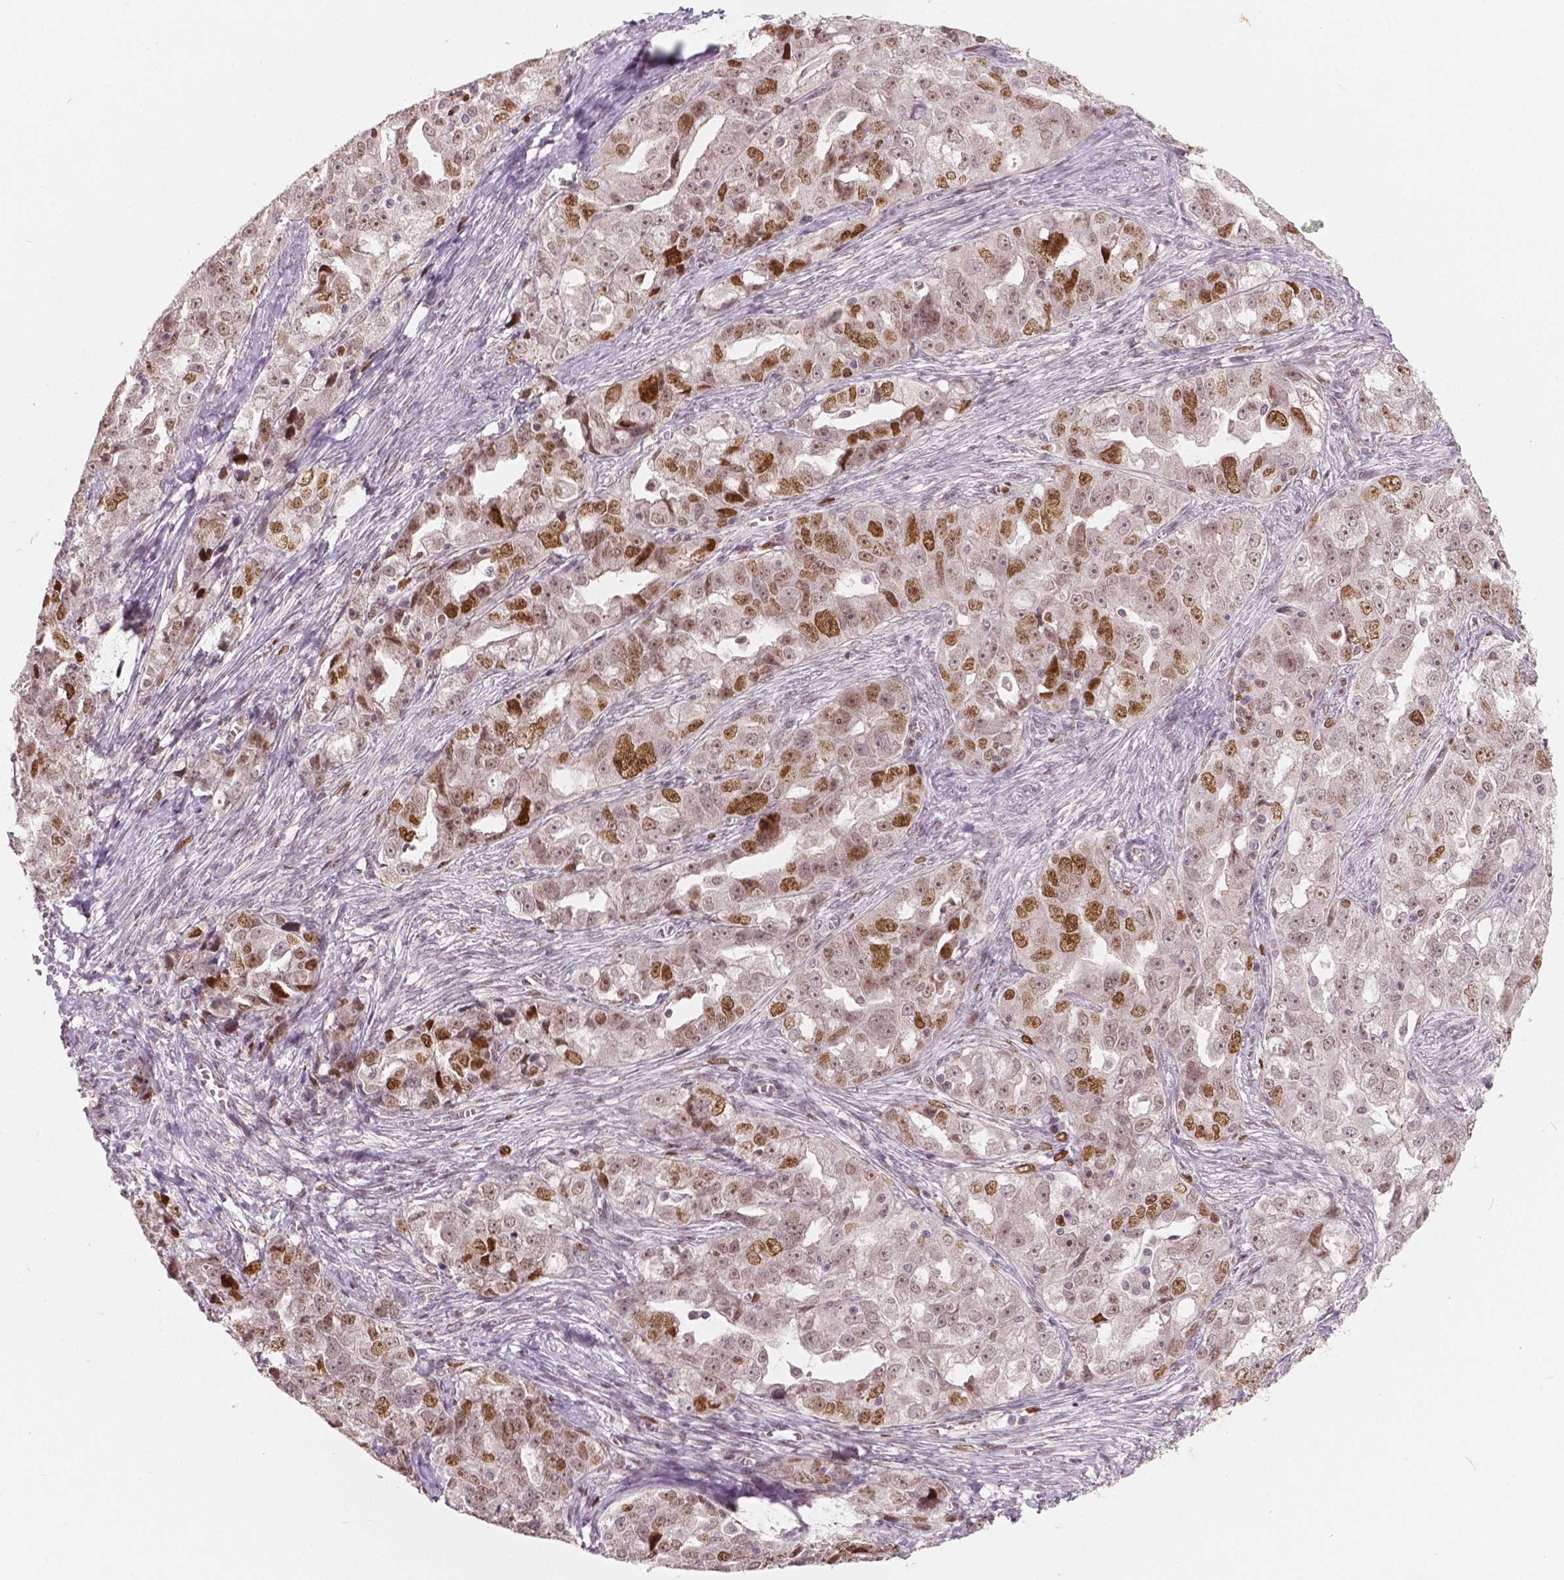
{"staining": {"intensity": "strong", "quantity": ">75%", "location": "nuclear"}, "tissue": "ovarian cancer", "cell_type": "Tumor cells", "image_type": "cancer", "snomed": [{"axis": "morphology", "description": "Cystadenocarcinoma, serous, NOS"}, {"axis": "topography", "description": "Ovary"}], "caption": "Strong nuclear staining is appreciated in about >75% of tumor cells in ovarian serous cystadenocarcinoma.", "gene": "NSD2", "patient": {"sex": "female", "age": 51}}